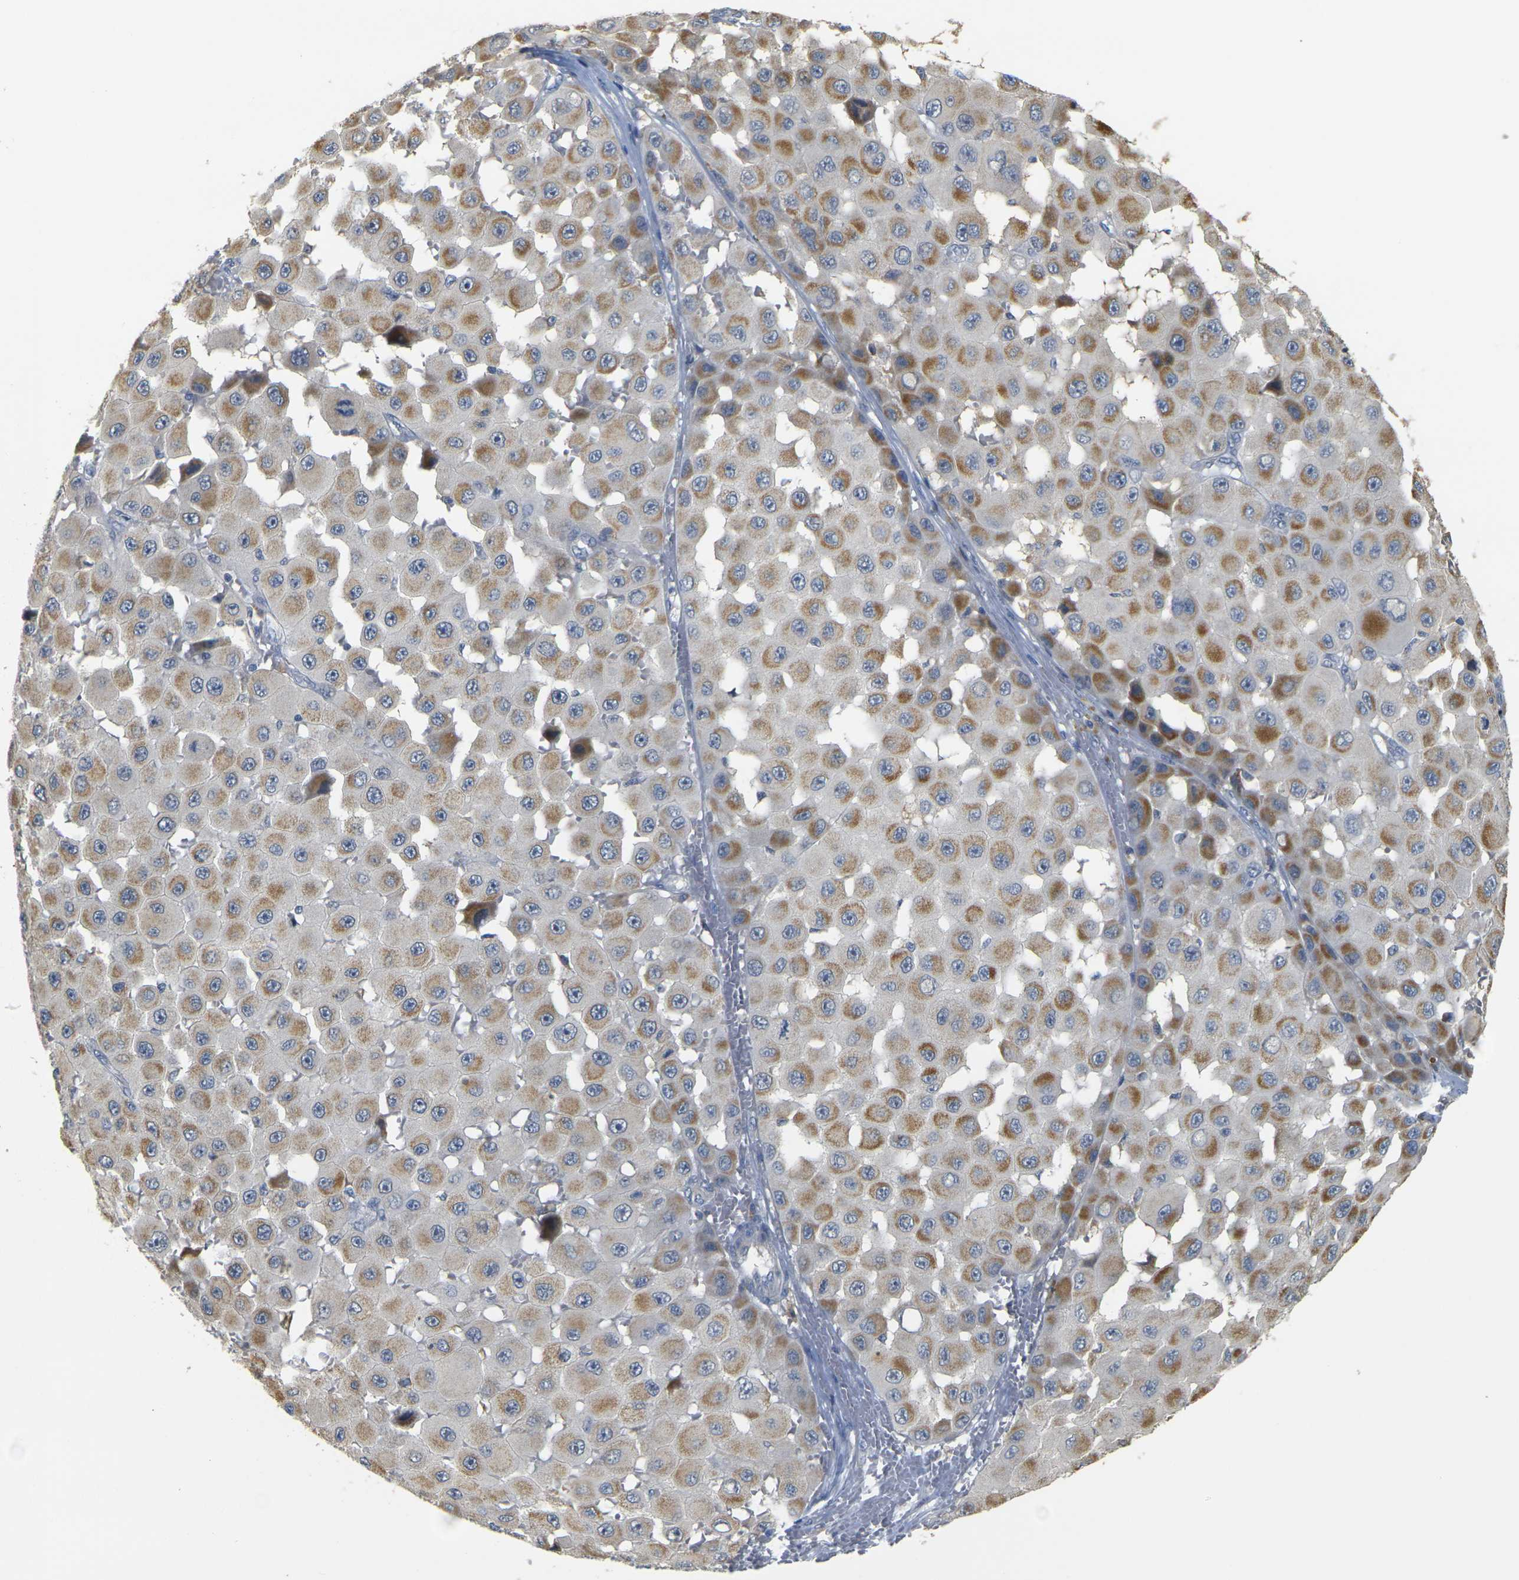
{"staining": {"intensity": "moderate", "quantity": "25%-75%", "location": "cytoplasmic/membranous"}, "tissue": "melanoma", "cell_type": "Tumor cells", "image_type": "cancer", "snomed": [{"axis": "morphology", "description": "Malignant melanoma, NOS"}, {"axis": "topography", "description": "Skin"}], "caption": "The photomicrograph displays staining of malignant melanoma, revealing moderate cytoplasmic/membranous protein staining (brown color) within tumor cells.", "gene": "GDAP1", "patient": {"sex": "female", "age": 81}}